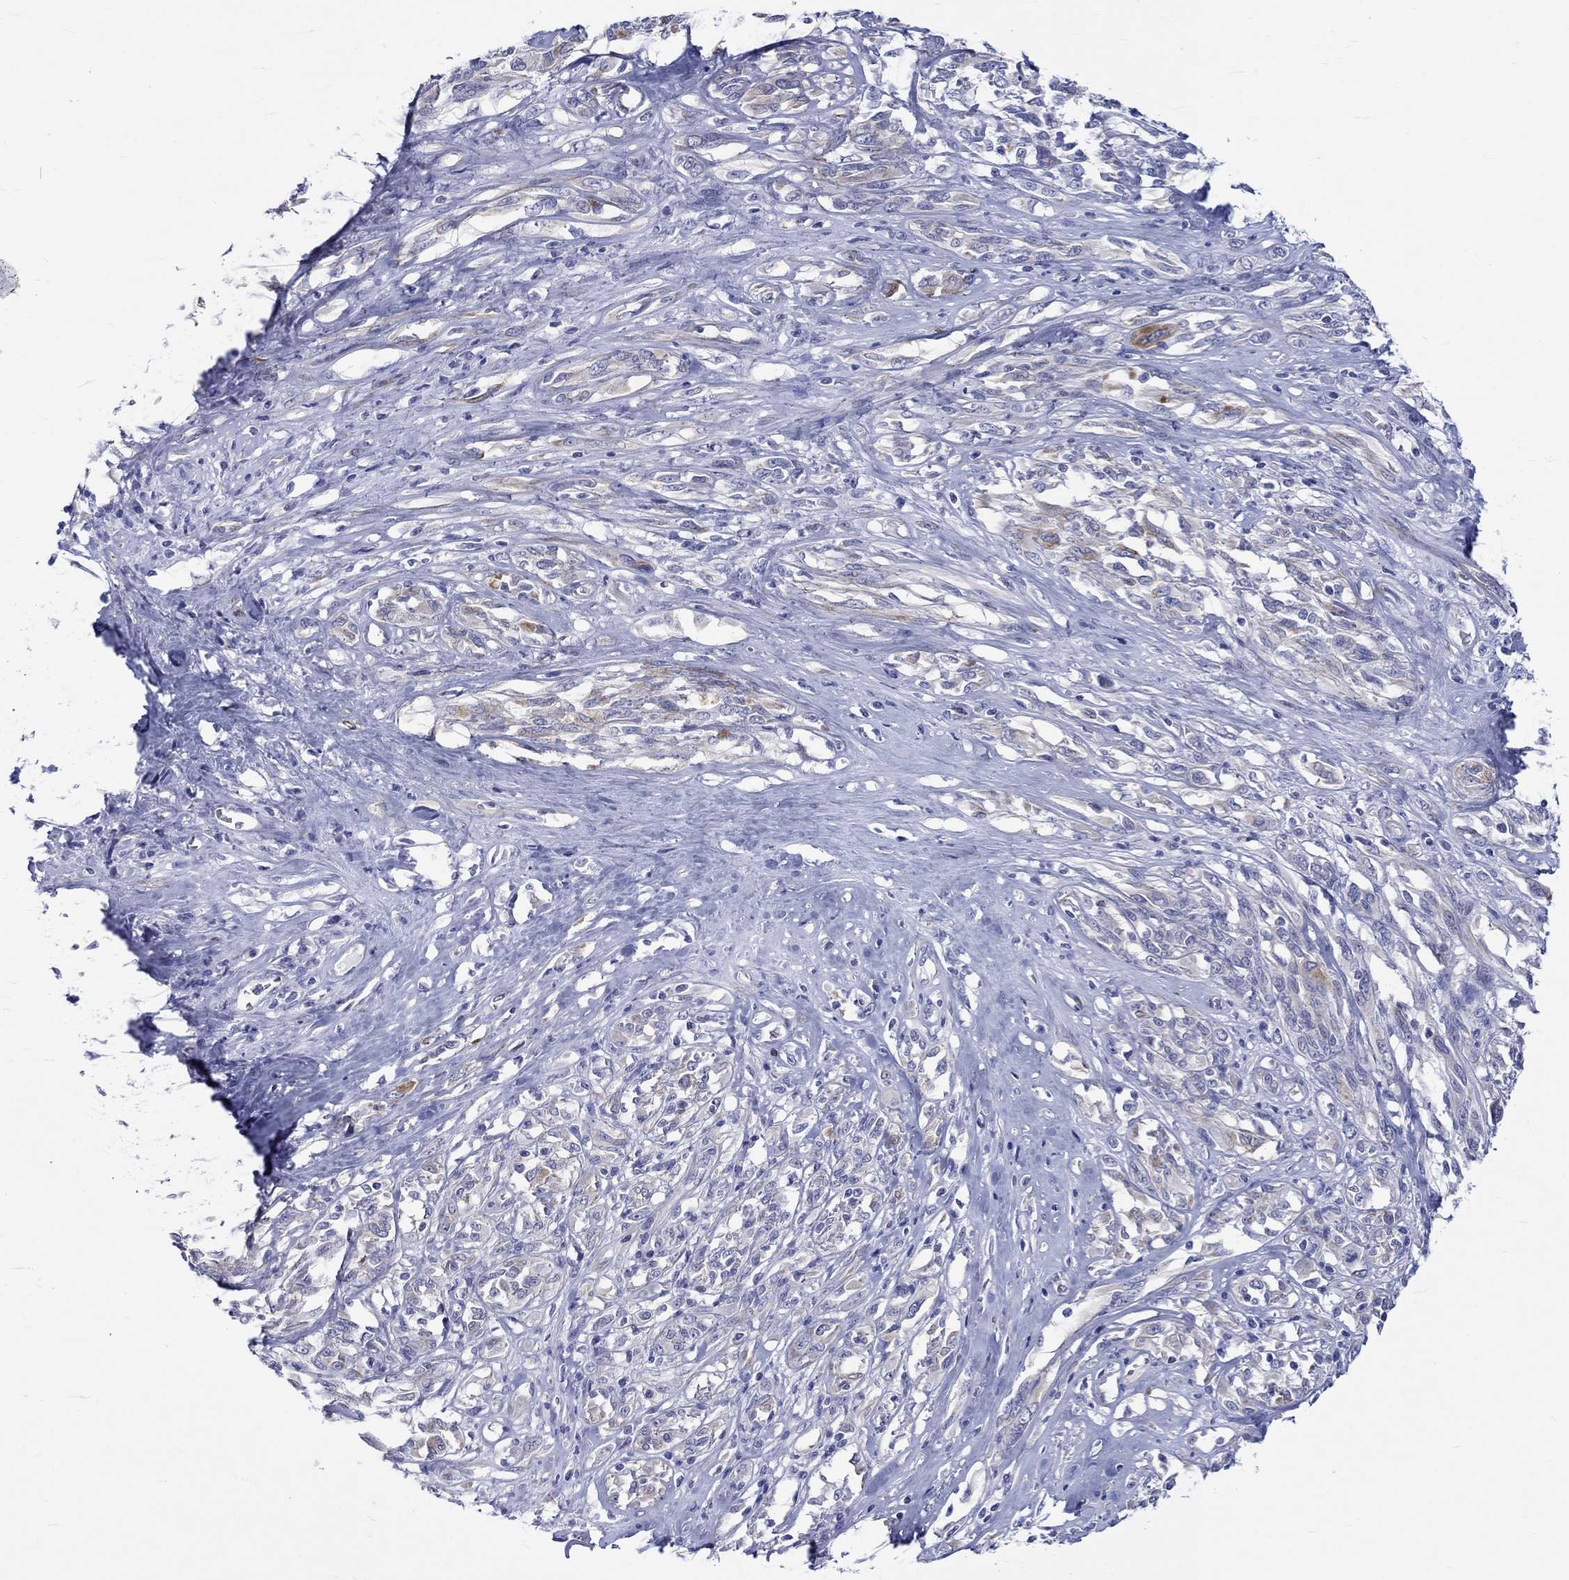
{"staining": {"intensity": "negative", "quantity": "none", "location": "none"}, "tissue": "melanoma", "cell_type": "Tumor cells", "image_type": "cancer", "snomed": [{"axis": "morphology", "description": "Malignant melanoma, NOS"}, {"axis": "topography", "description": "Skin"}], "caption": "Tumor cells are negative for protein expression in human malignant melanoma. (Immunohistochemistry, brightfield microscopy, high magnification).", "gene": "SH2D7", "patient": {"sex": "female", "age": 91}}